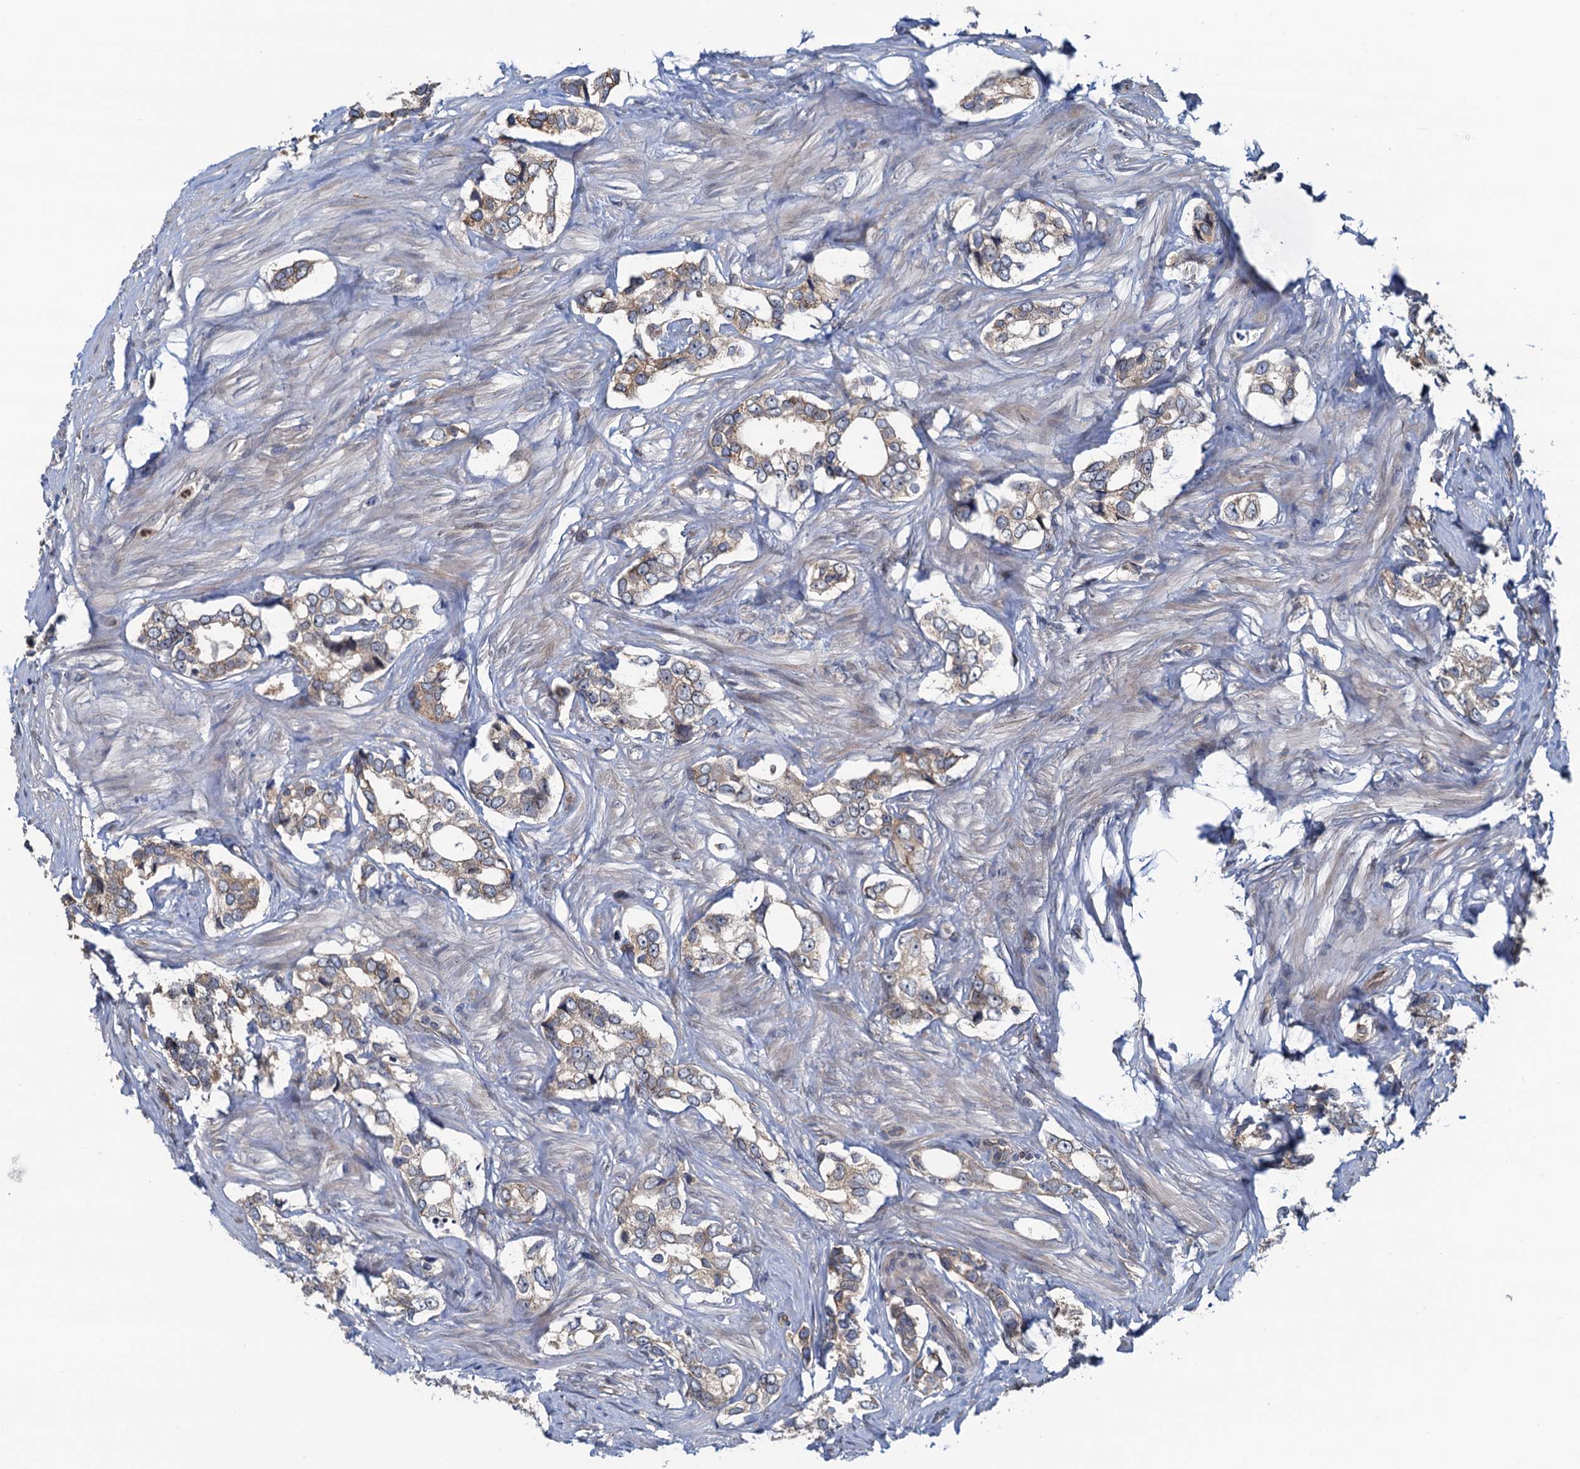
{"staining": {"intensity": "weak", "quantity": "25%-75%", "location": "cytoplasmic/membranous"}, "tissue": "prostate cancer", "cell_type": "Tumor cells", "image_type": "cancer", "snomed": [{"axis": "morphology", "description": "Adenocarcinoma, High grade"}, {"axis": "topography", "description": "Prostate"}], "caption": "A brown stain shows weak cytoplasmic/membranous staining of a protein in prostate cancer tumor cells.", "gene": "RNF125", "patient": {"sex": "male", "age": 66}}